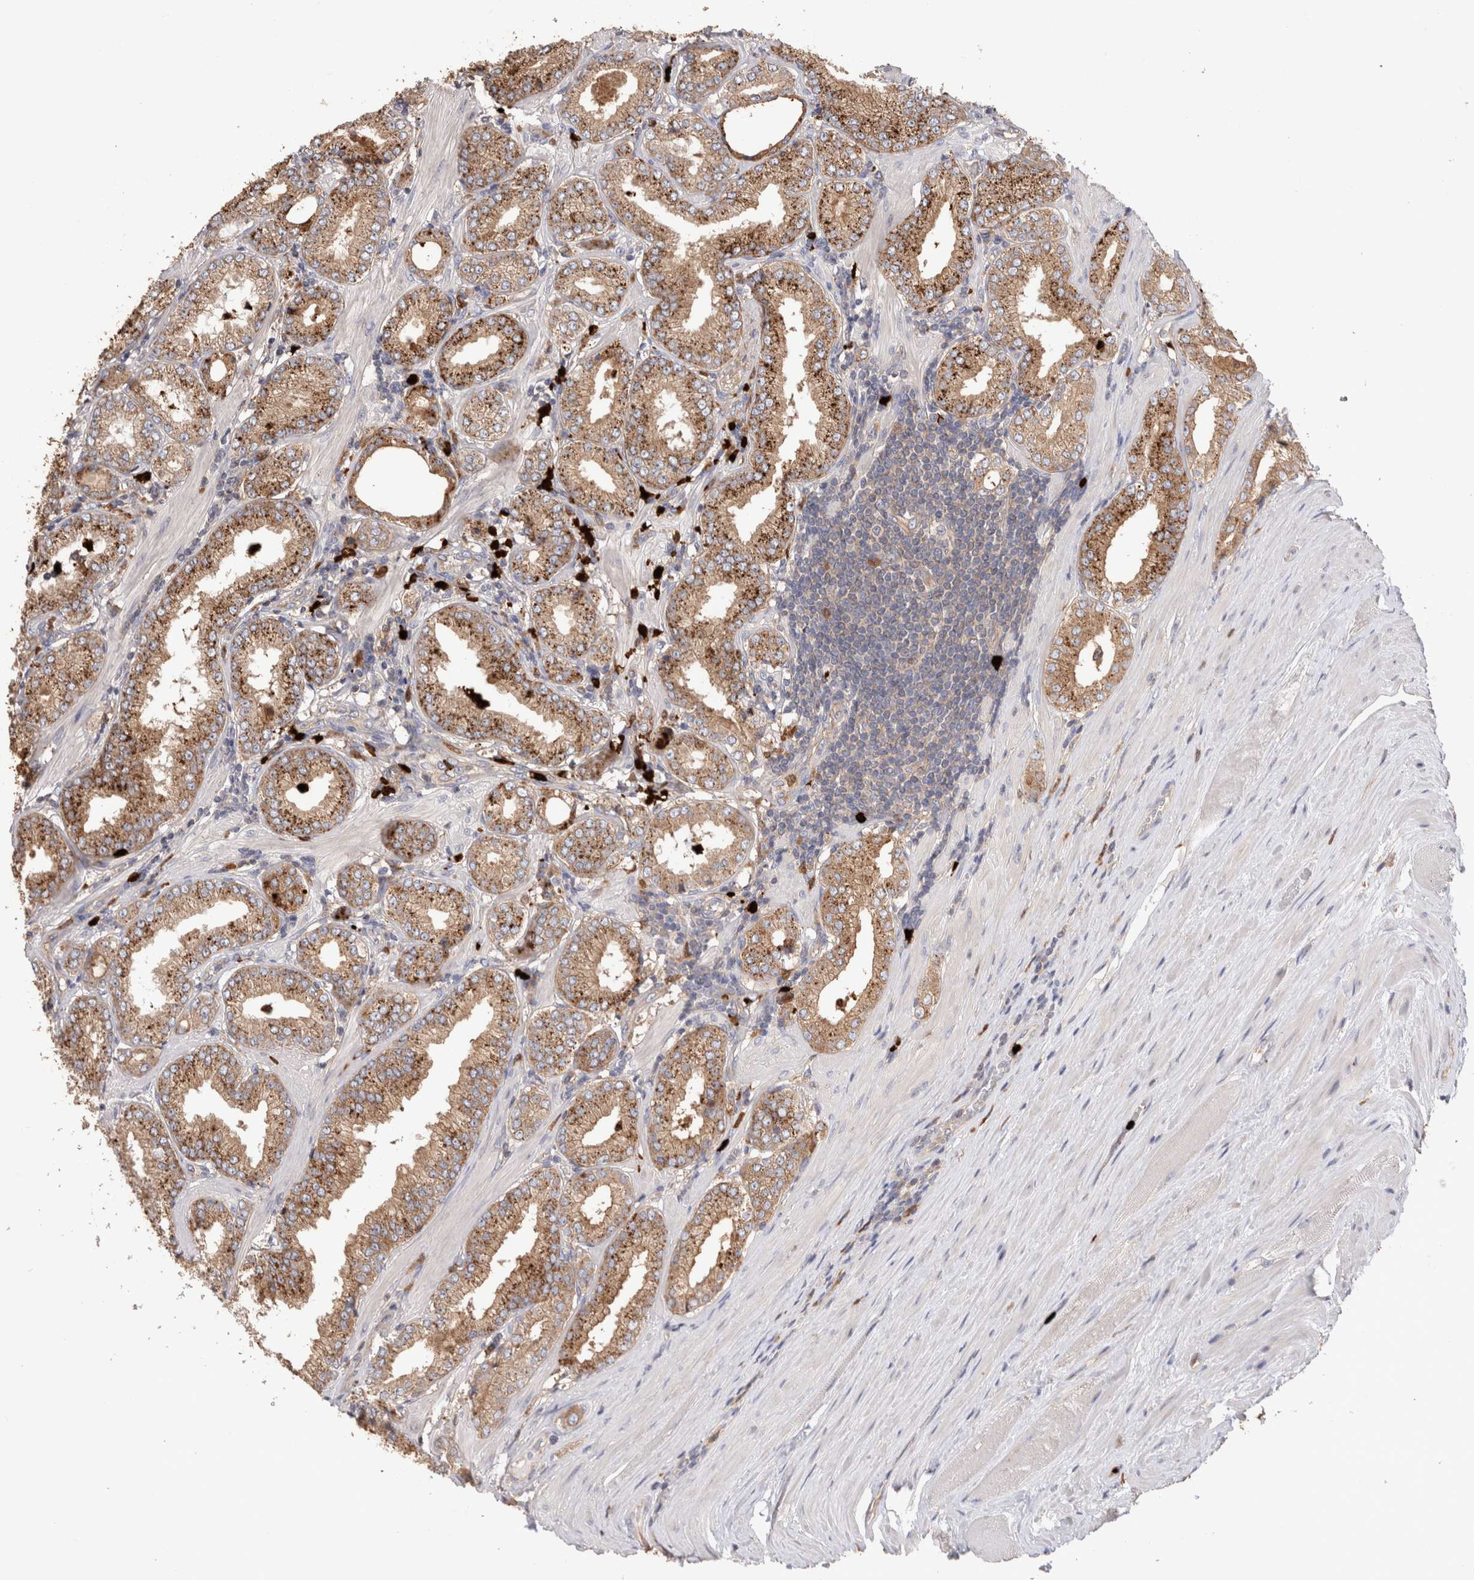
{"staining": {"intensity": "moderate", "quantity": ">75%", "location": "cytoplasmic/membranous"}, "tissue": "prostate cancer", "cell_type": "Tumor cells", "image_type": "cancer", "snomed": [{"axis": "morphology", "description": "Adenocarcinoma, Low grade"}, {"axis": "topography", "description": "Prostate"}], "caption": "This image reveals adenocarcinoma (low-grade) (prostate) stained with IHC to label a protein in brown. The cytoplasmic/membranous of tumor cells show moderate positivity for the protein. Nuclei are counter-stained blue.", "gene": "NXT2", "patient": {"sex": "male", "age": 62}}